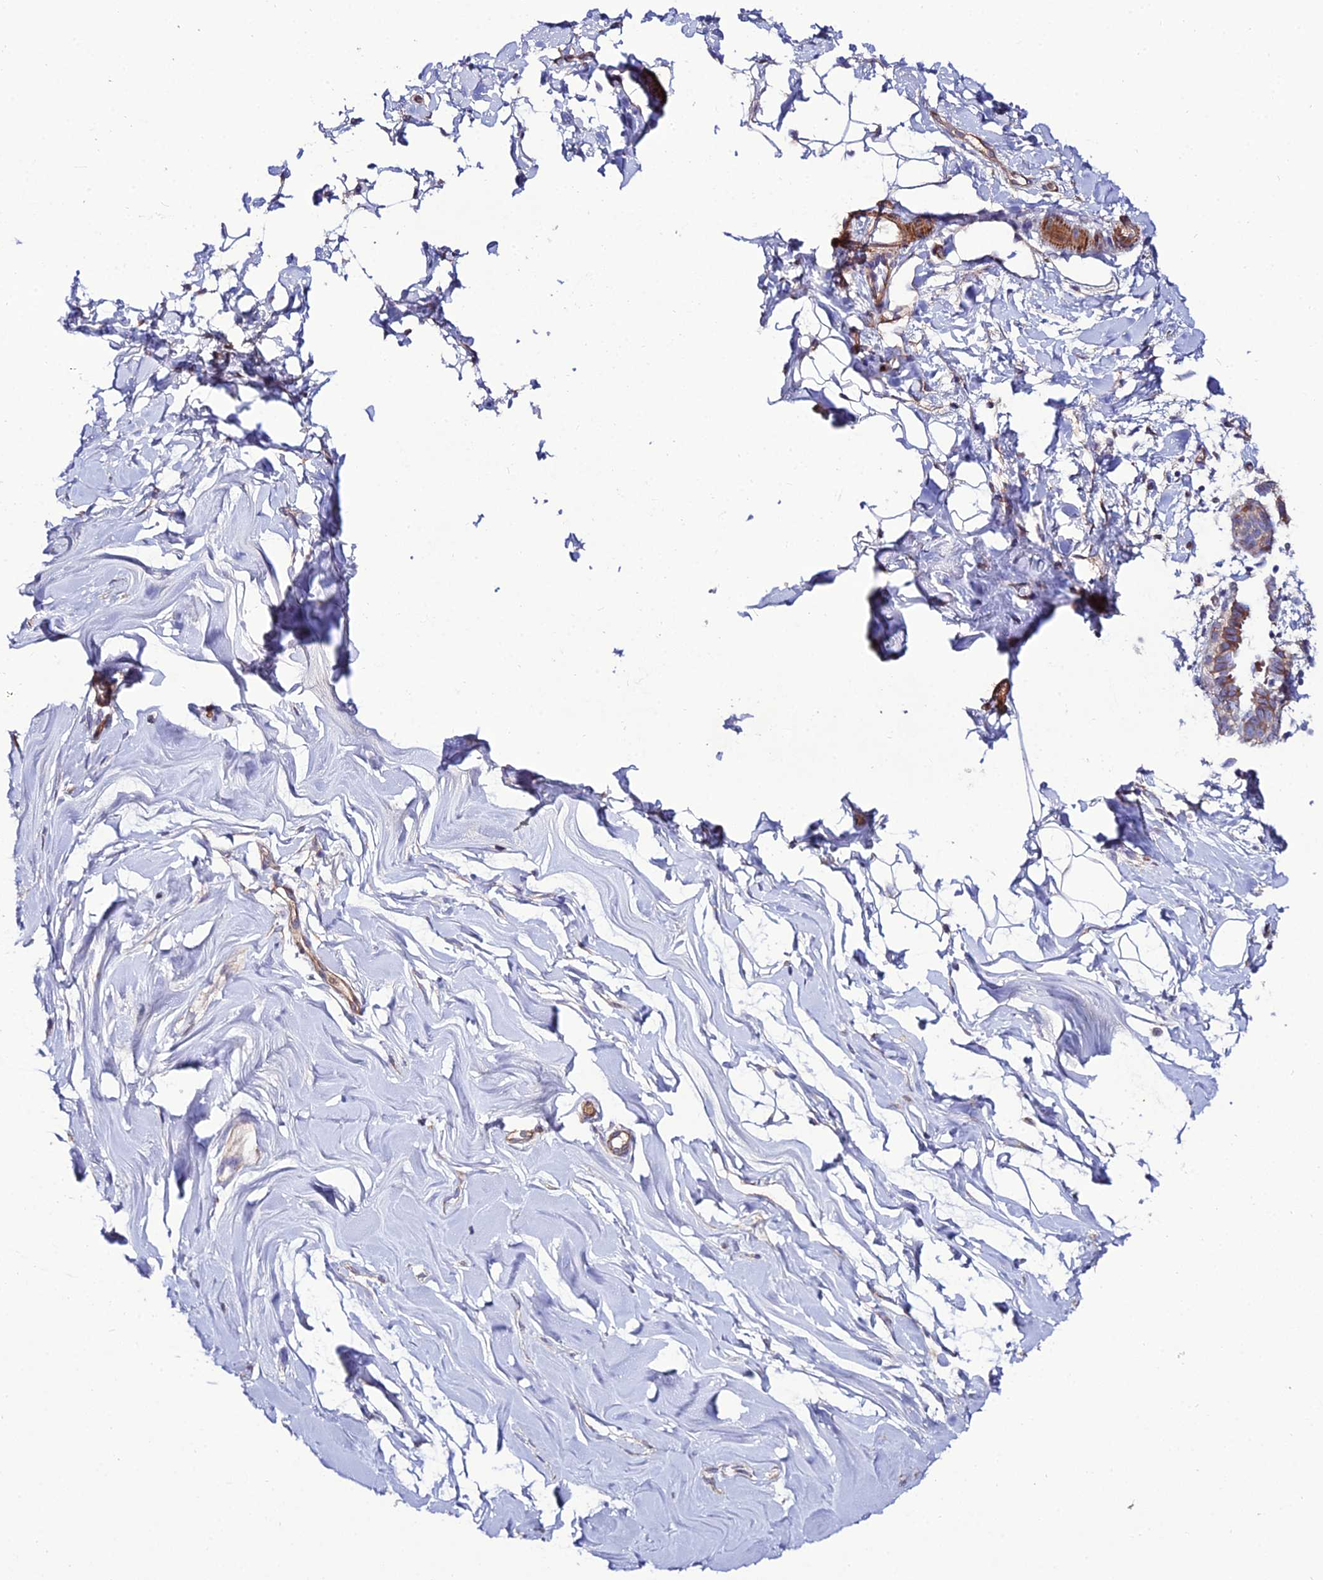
{"staining": {"intensity": "negative", "quantity": "none", "location": "none"}, "tissue": "adipose tissue", "cell_type": "Adipocytes", "image_type": "normal", "snomed": [{"axis": "morphology", "description": "Normal tissue, NOS"}, {"axis": "topography", "description": "Breast"}], "caption": "Immunohistochemistry photomicrograph of normal adipose tissue stained for a protein (brown), which shows no expression in adipocytes.", "gene": "ARL6IP1", "patient": {"sex": "female", "age": 26}}